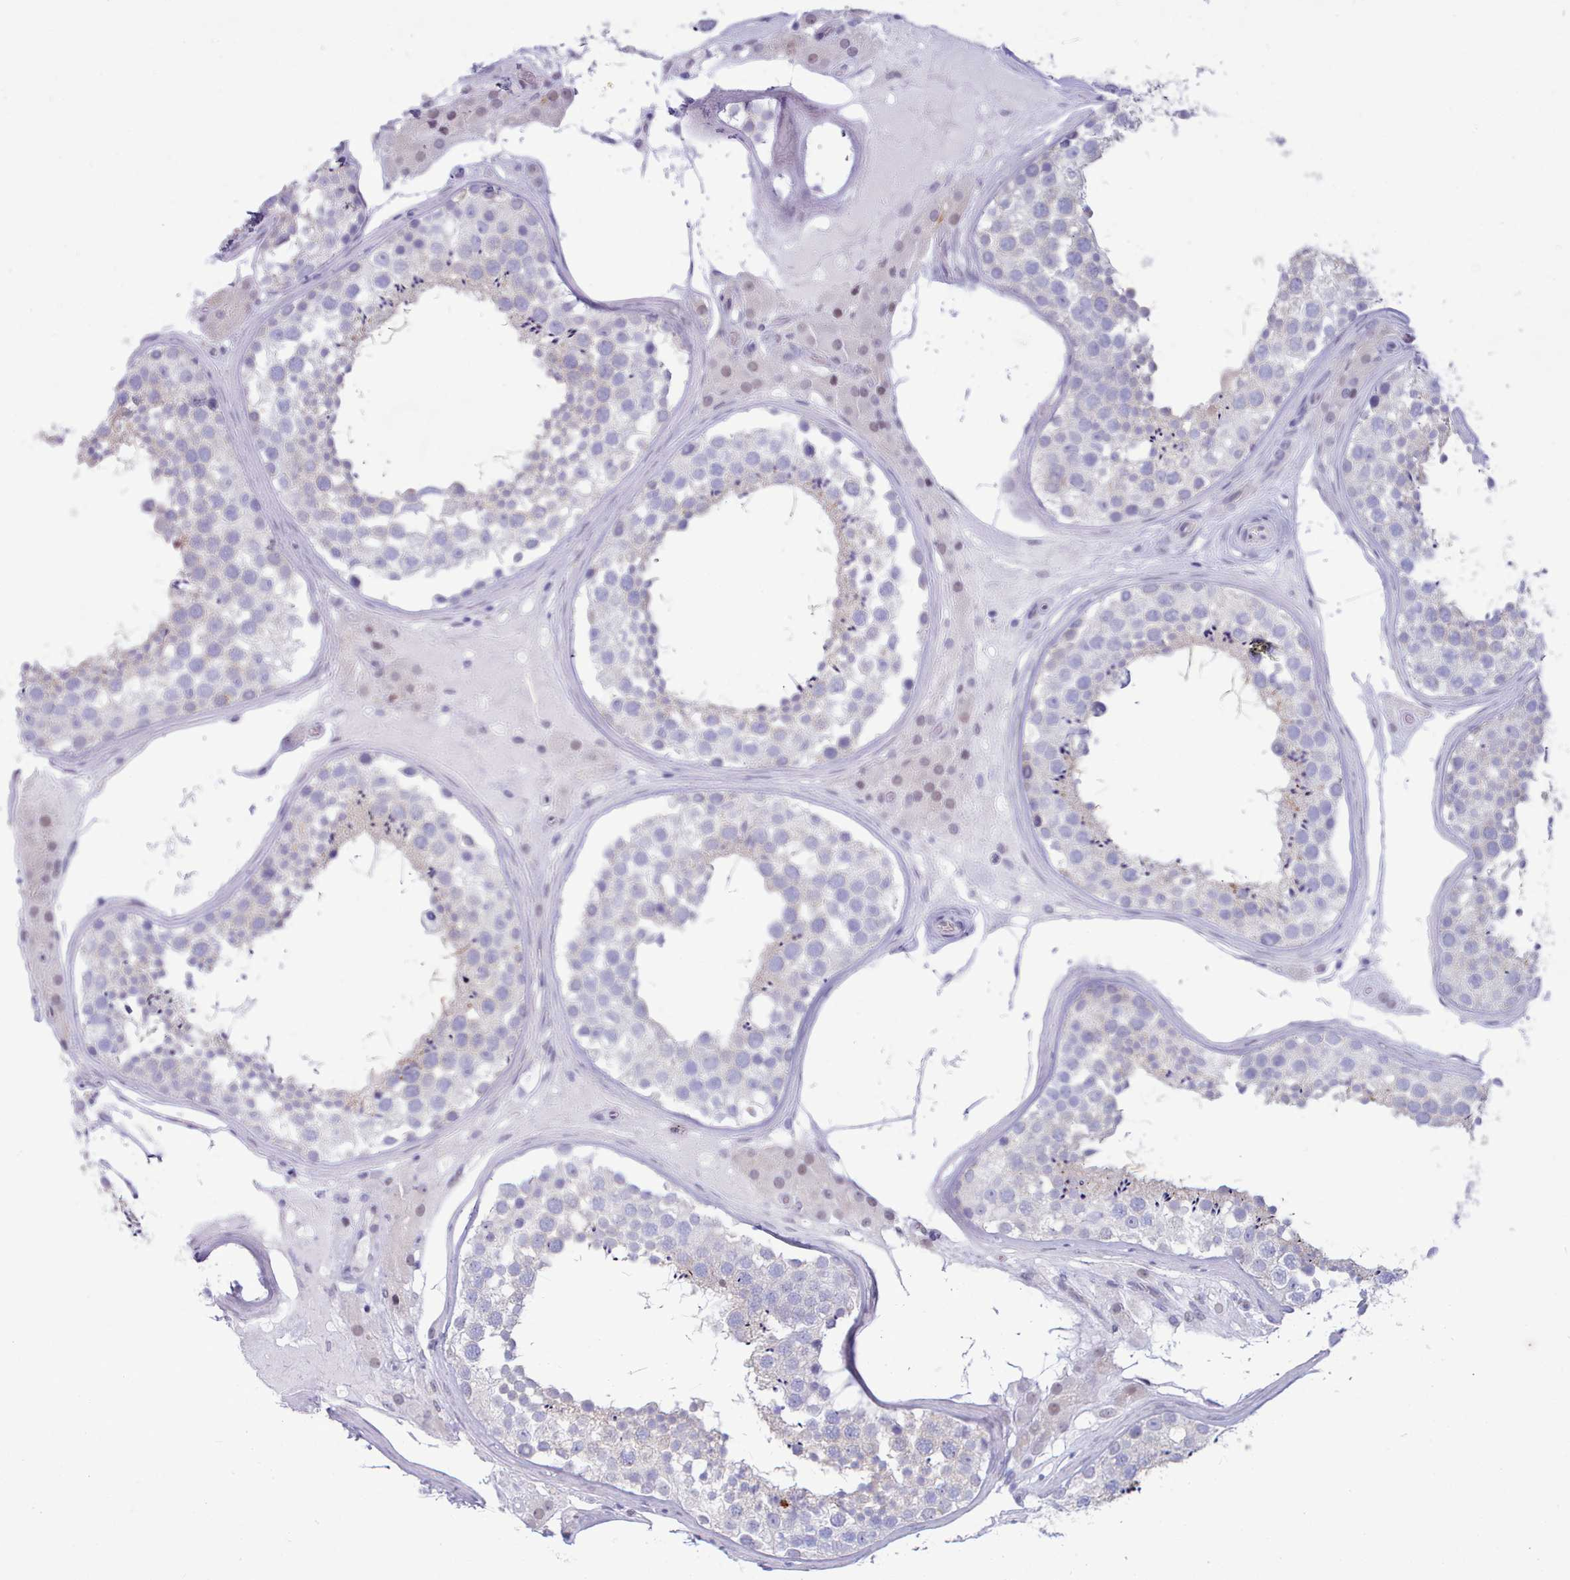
{"staining": {"intensity": "negative", "quantity": "none", "location": "none"}, "tissue": "testis", "cell_type": "Cells in seminiferous ducts", "image_type": "normal", "snomed": [{"axis": "morphology", "description": "Normal tissue, NOS"}, {"axis": "topography", "description": "Testis"}], "caption": "This is a histopathology image of IHC staining of benign testis, which shows no staining in cells in seminiferous ducts.", "gene": "TMEM253", "patient": {"sex": "male", "age": 46}}